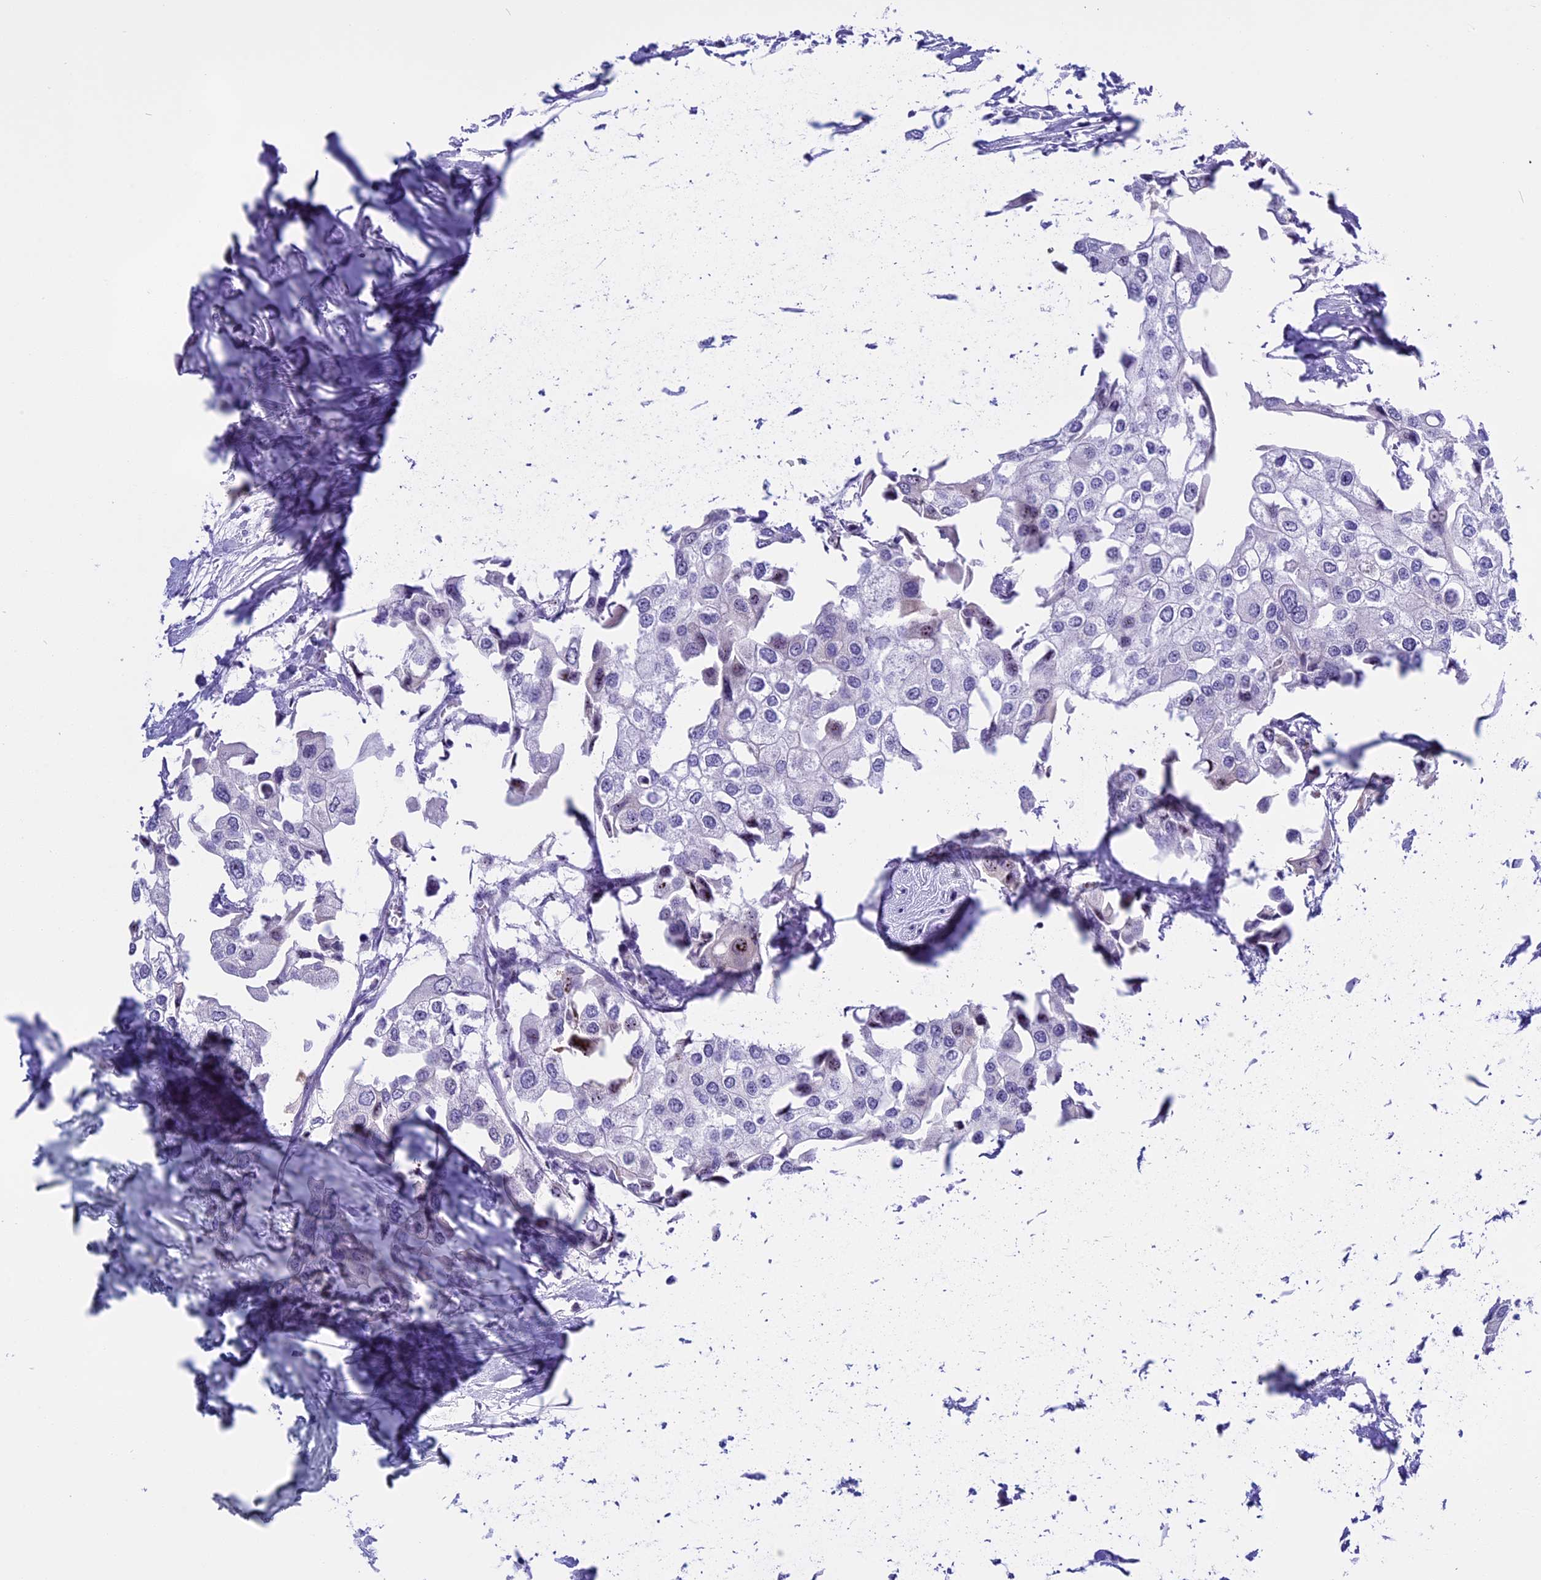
{"staining": {"intensity": "negative", "quantity": "none", "location": "none"}, "tissue": "urothelial cancer", "cell_type": "Tumor cells", "image_type": "cancer", "snomed": [{"axis": "morphology", "description": "Urothelial carcinoma, High grade"}, {"axis": "topography", "description": "Urinary bladder"}], "caption": "High-grade urothelial carcinoma stained for a protein using IHC exhibits no expression tumor cells.", "gene": "TBL3", "patient": {"sex": "male", "age": 64}}